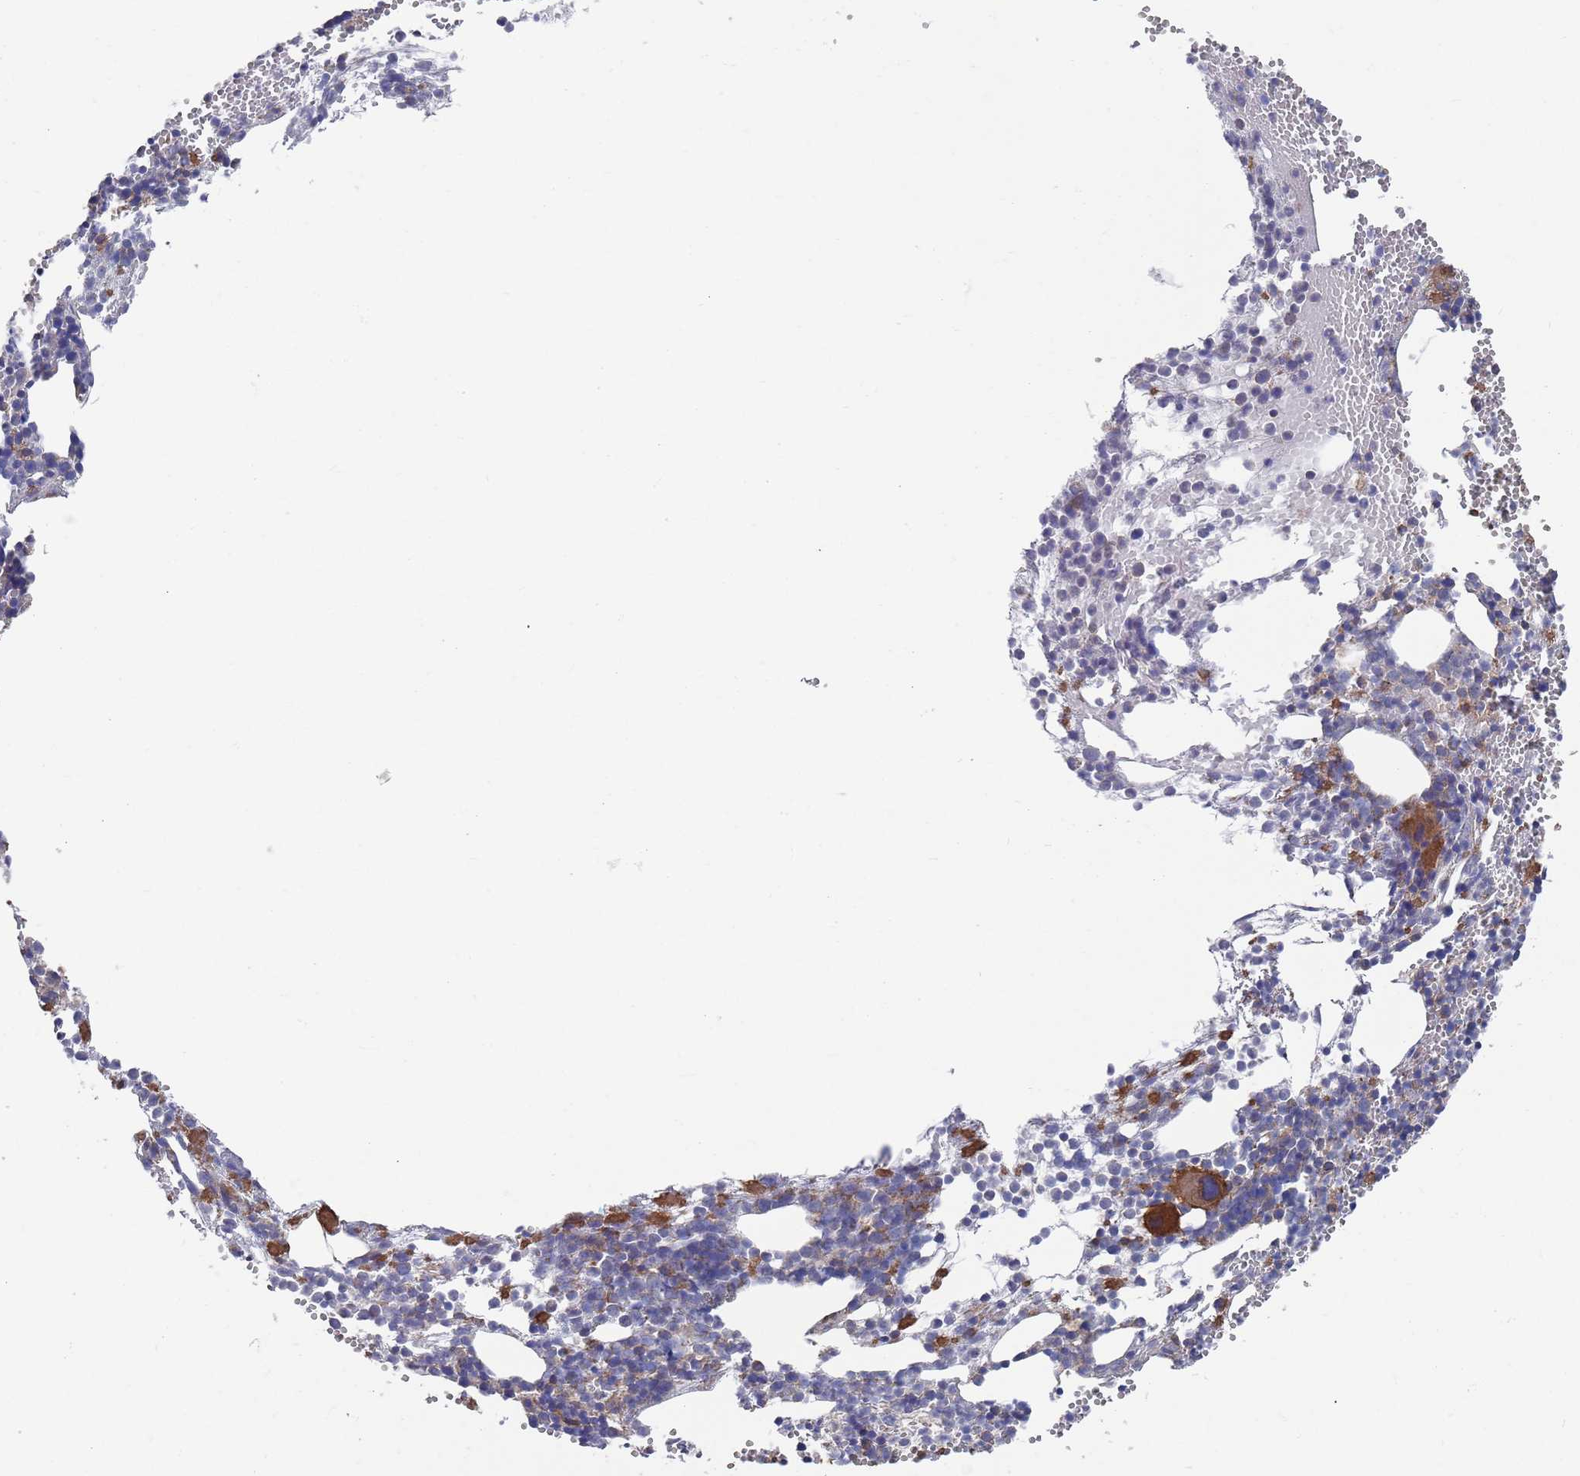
{"staining": {"intensity": "strong", "quantity": "<25%", "location": "cytoplasmic/membranous"}, "tissue": "bone marrow", "cell_type": "Hematopoietic cells", "image_type": "normal", "snomed": [{"axis": "morphology", "description": "Normal tissue, NOS"}, {"axis": "topography", "description": "Bone marrow"}], "caption": "The image exhibits a brown stain indicating the presence of a protein in the cytoplasmic/membranous of hematopoietic cells in bone marrow.", "gene": "GID8", "patient": {"sex": "female", "age": 77}}